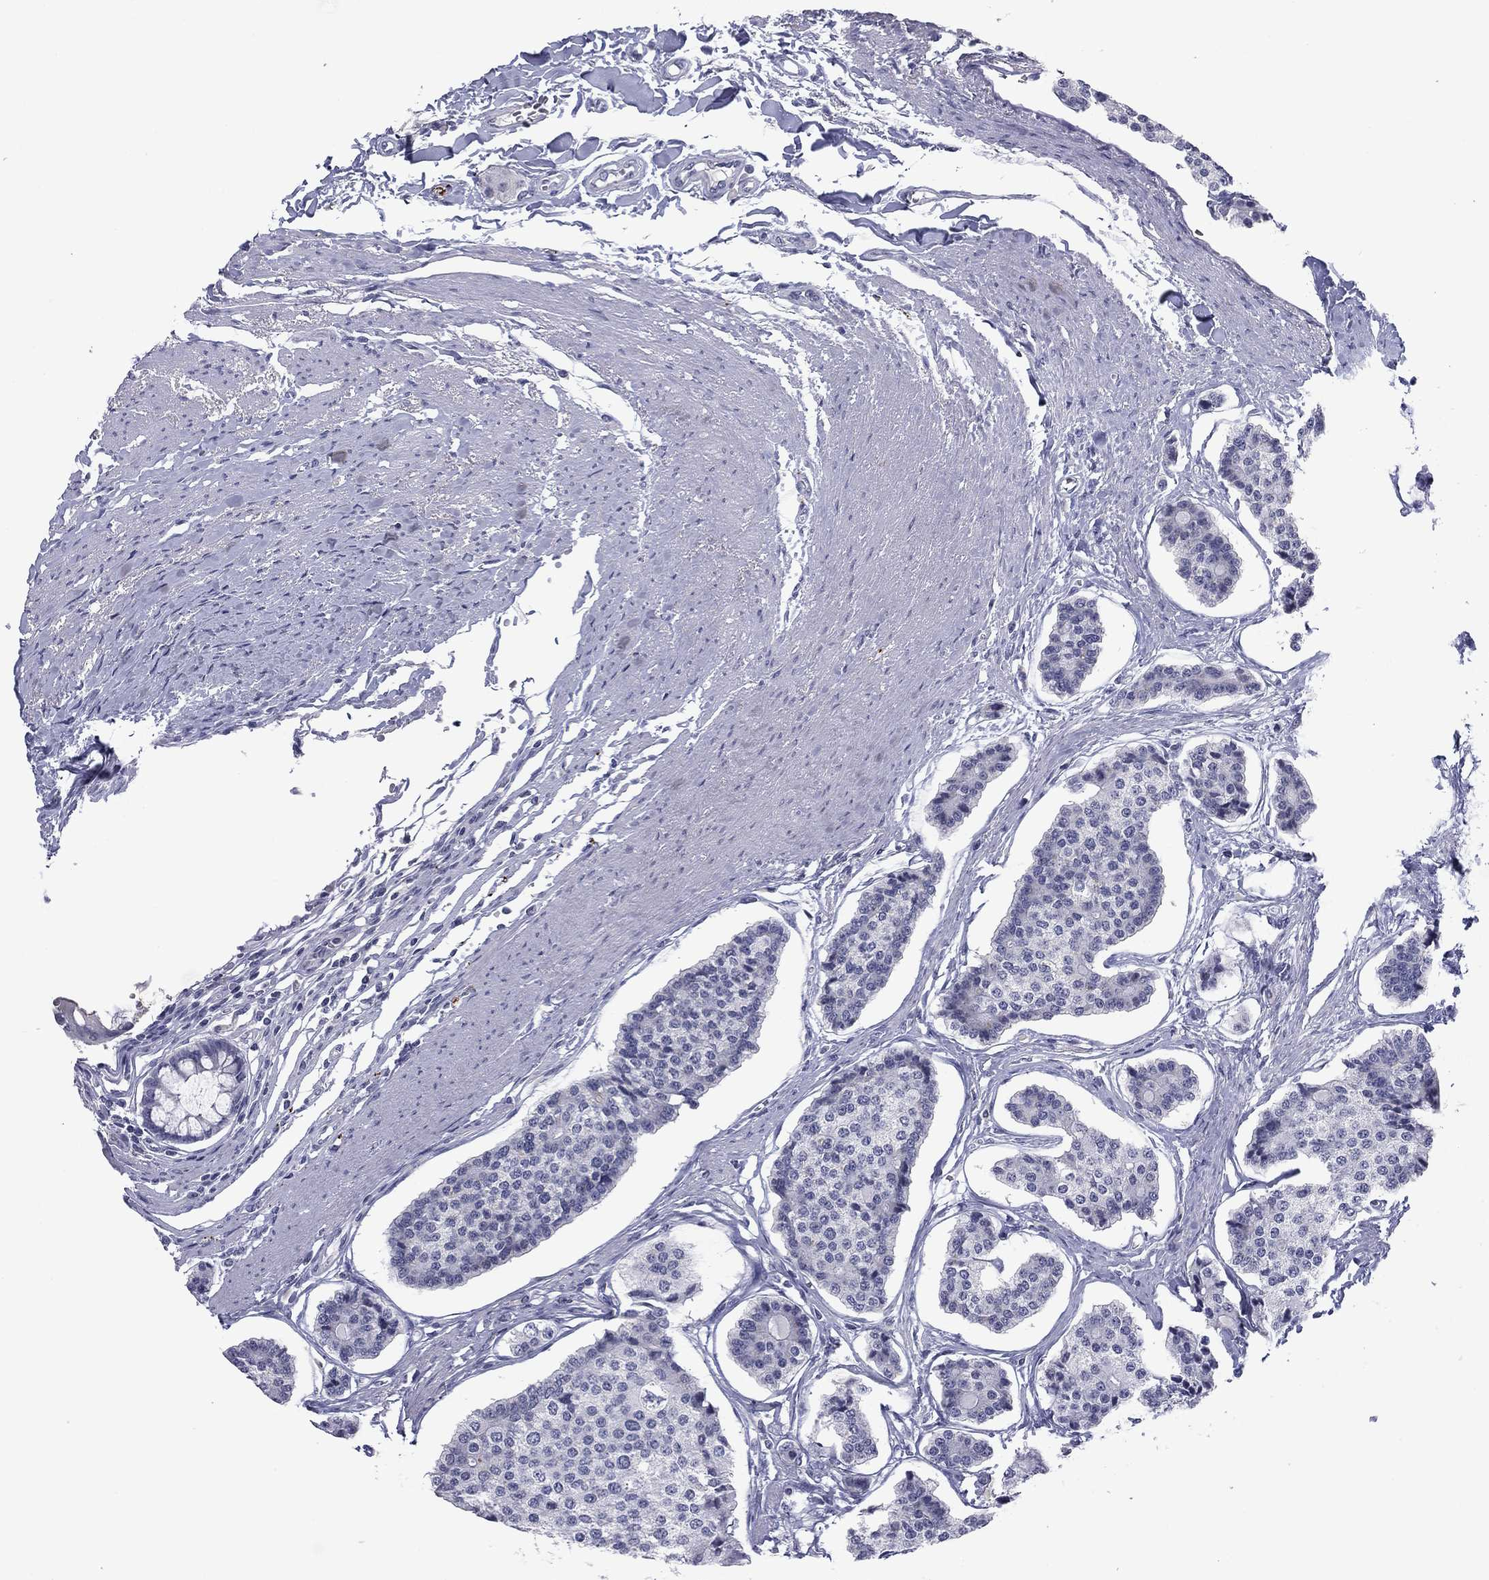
{"staining": {"intensity": "negative", "quantity": "none", "location": "none"}, "tissue": "carcinoid", "cell_type": "Tumor cells", "image_type": "cancer", "snomed": [{"axis": "morphology", "description": "Carcinoid, malignant, NOS"}, {"axis": "topography", "description": "Small intestine"}], "caption": "Histopathology image shows no significant protein positivity in tumor cells of carcinoid. Brightfield microscopy of immunohistochemistry (IHC) stained with DAB (3,3'-diaminobenzidine) (brown) and hematoxylin (blue), captured at high magnification.", "gene": "PRPH", "patient": {"sex": "female", "age": 65}}